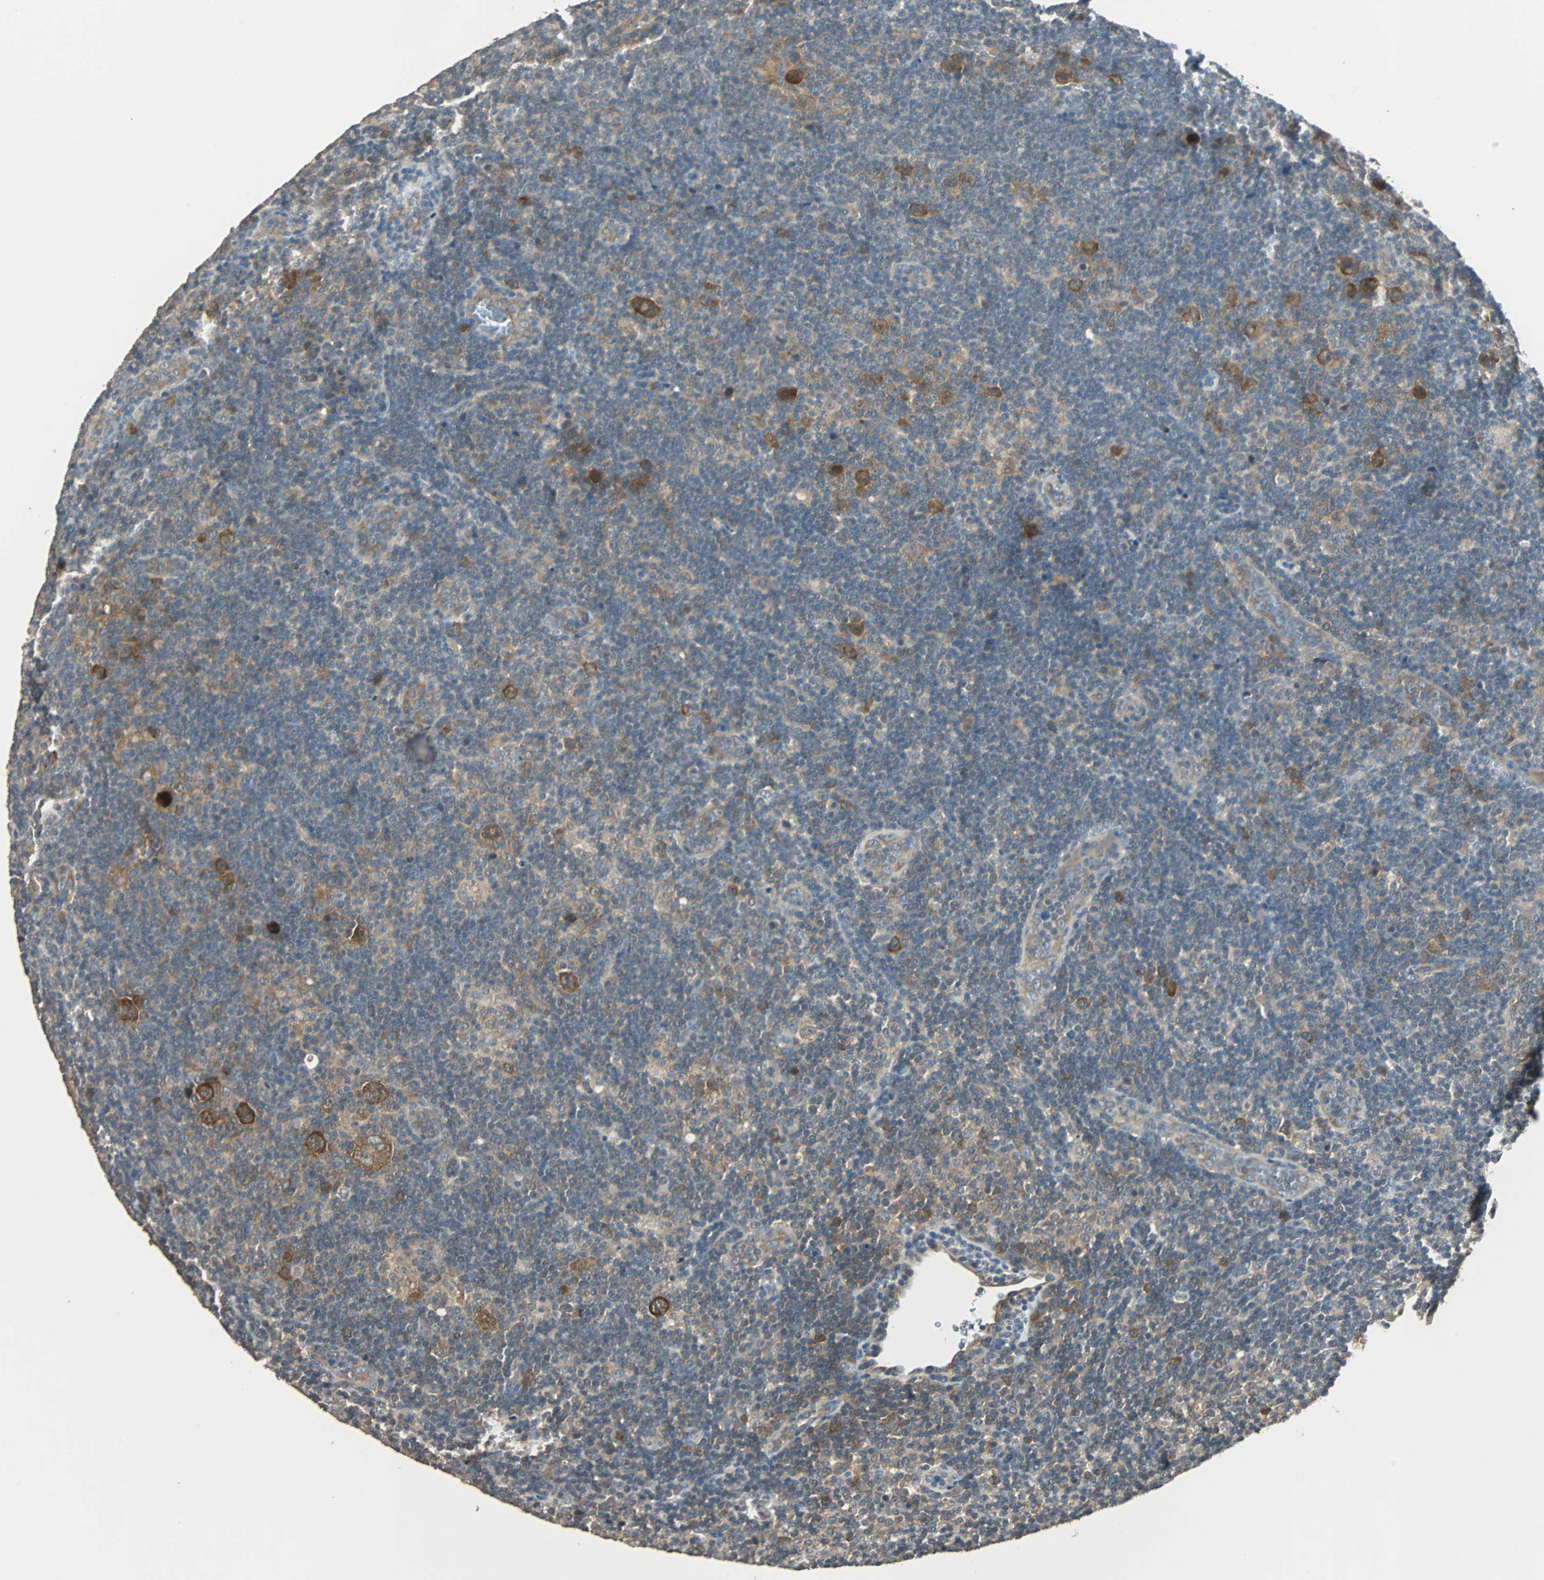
{"staining": {"intensity": "strong", "quantity": ">75%", "location": "cytoplasmic/membranous"}, "tissue": "lymphoma", "cell_type": "Tumor cells", "image_type": "cancer", "snomed": [{"axis": "morphology", "description": "Hodgkin's disease, NOS"}, {"axis": "topography", "description": "Lymph node"}], "caption": "IHC micrograph of human Hodgkin's disease stained for a protein (brown), which exhibits high levels of strong cytoplasmic/membranous positivity in about >75% of tumor cells.", "gene": "ABHD2", "patient": {"sex": "female", "age": 57}}